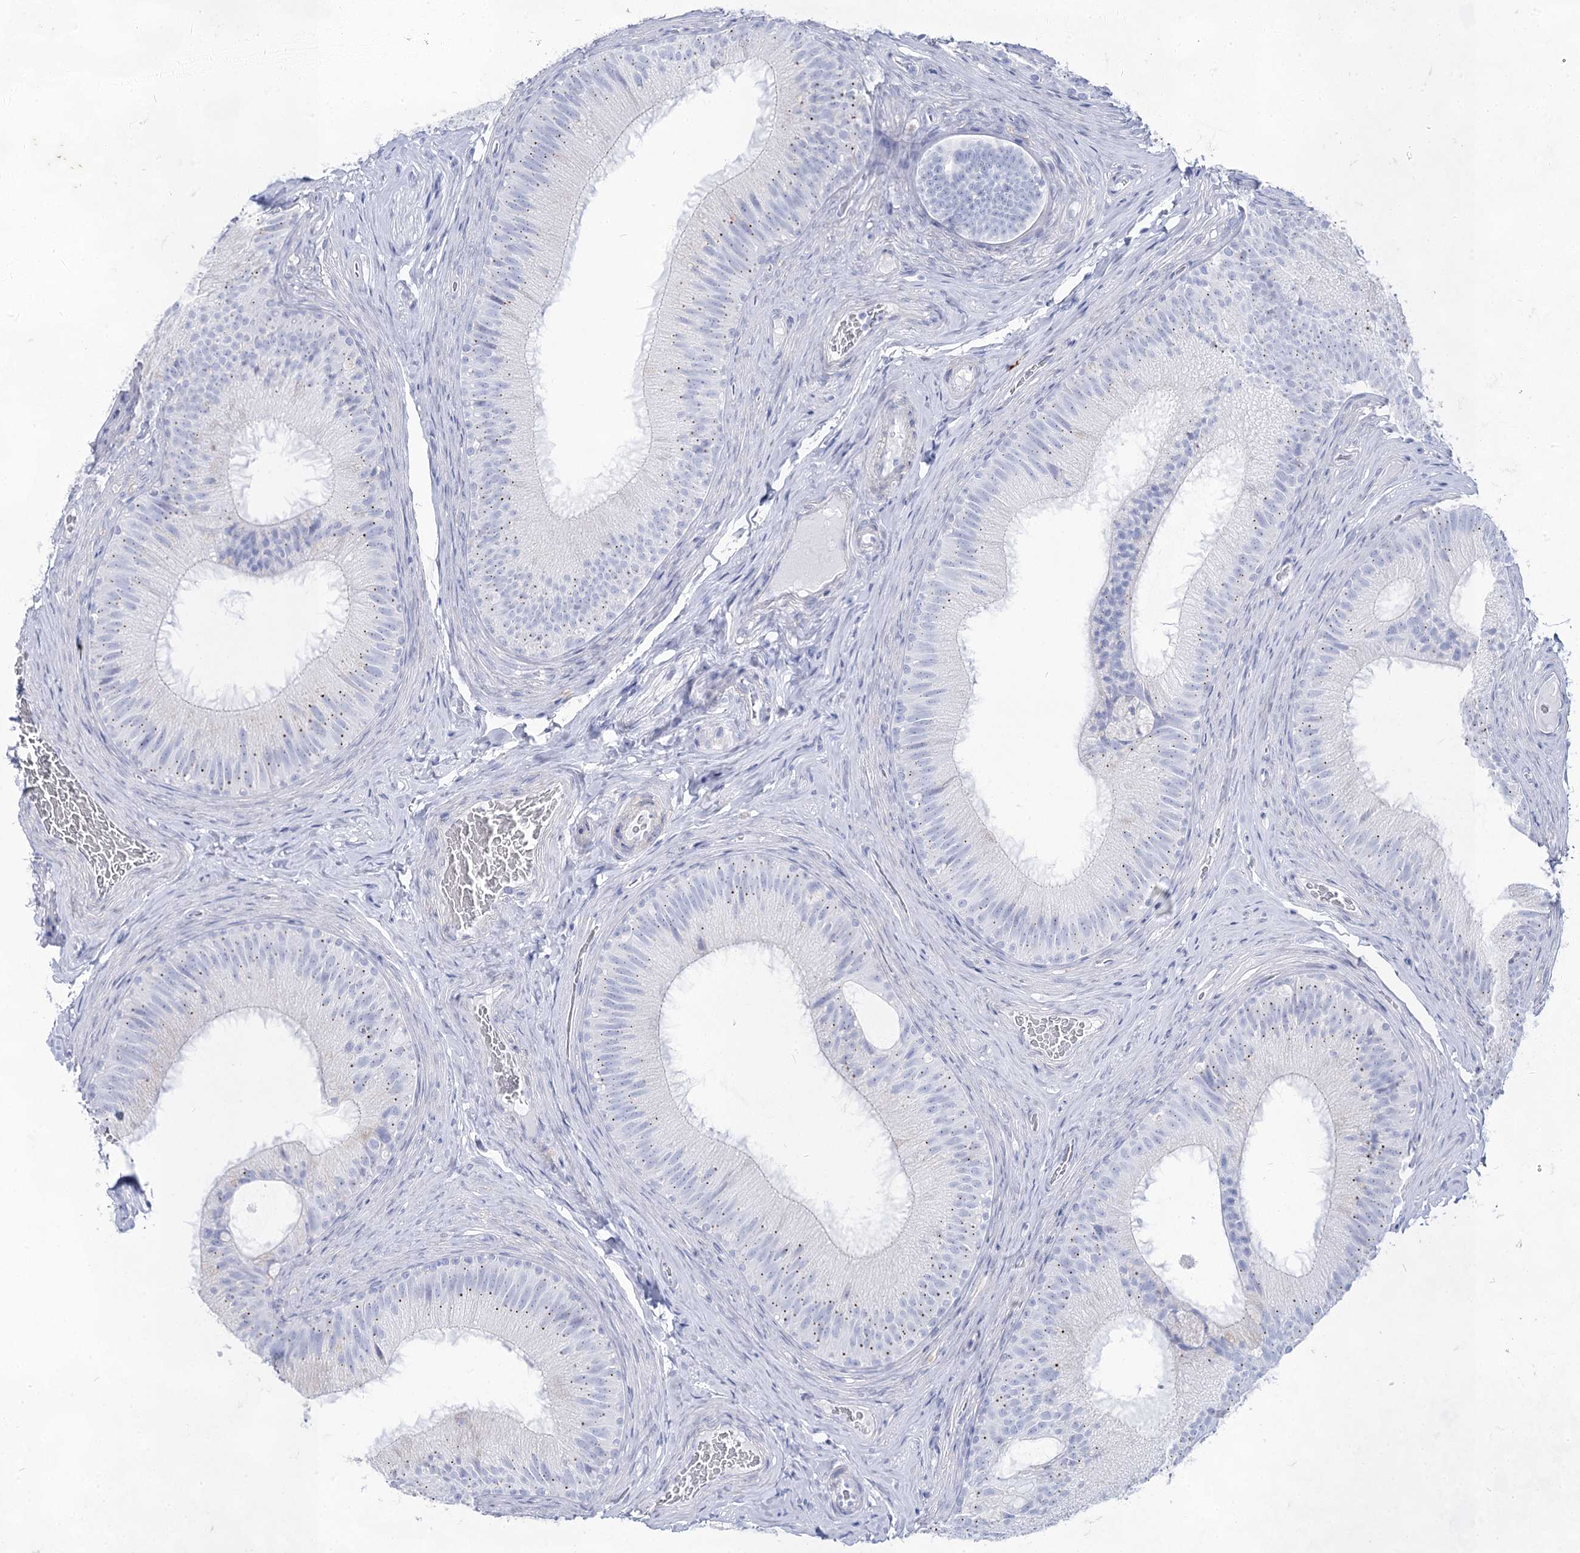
{"staining": {"intensity": "negative", "quantity": "none", "location": "none"}, "tissue": "epididymis", "cell_type": "Glandular cells", "image_type": "normal", "snomed": [{"axis": "morphology", "description": "Normal tissue, NOS"}, {"axis": "topography", "description": "Epididymis"}], "caption": "This photomicrograph is of normal epididymis stained with immunohistochemistry to label a protein in brown with the nuclei are counter-stained blue. There is no positivity in glandular cells.", "gene": "ACRV1", "patient": {"sex": "male", "age": 34}}